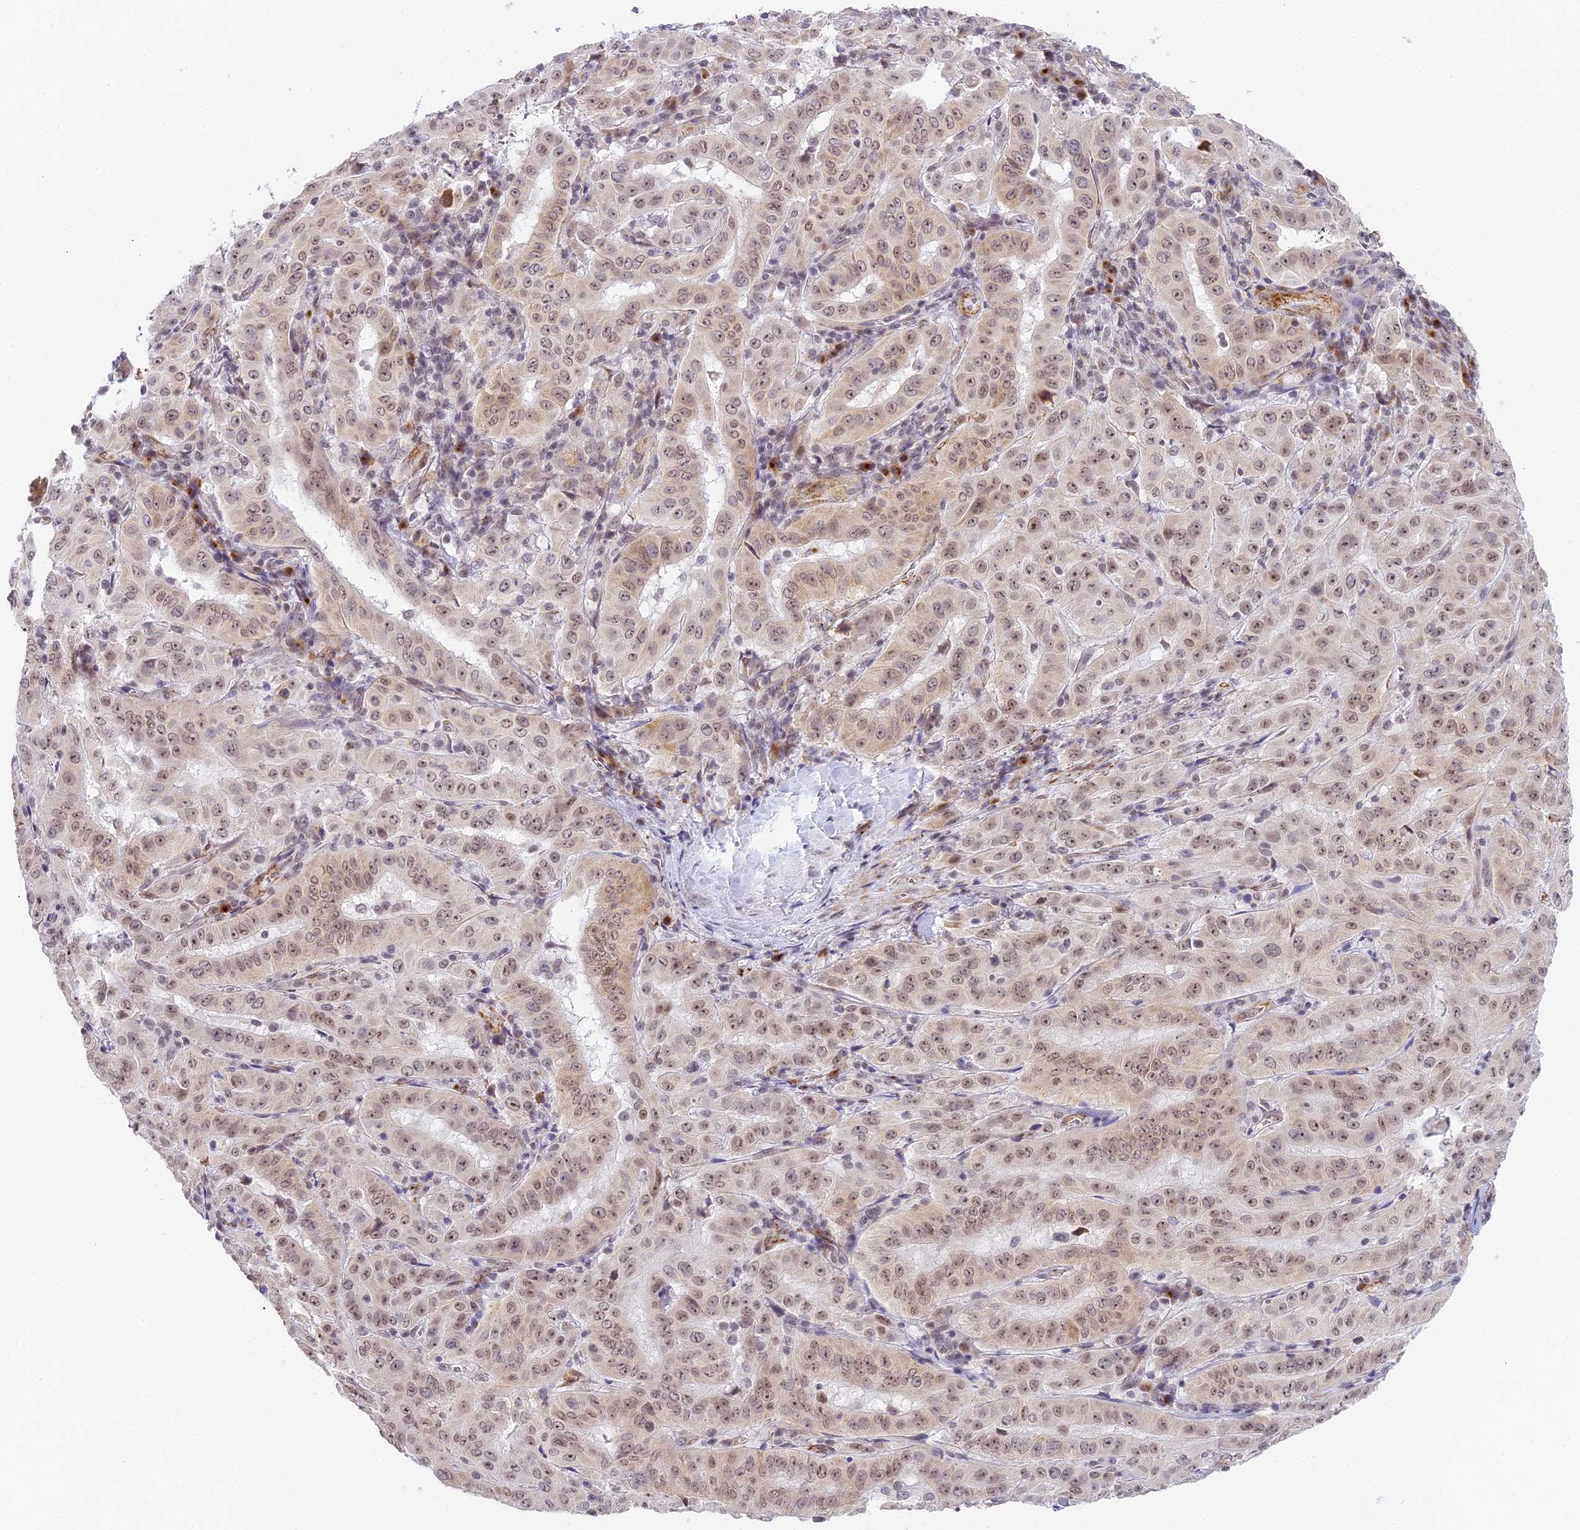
{"staining": {"intensity": "weak", "quantity": ">75%", "location": "nuclear"}, "tissue": "pancreatic cancer", "cell_type": "Tumor cells", "image_type": "cancer", "snomed": [{"axis": "morphology", "description": "Adenocarcinoma, NOS"}, {"axis": "topography", "description": "Pancreas"}], "caption": "Protein analysis of pancreatic cancer tissue demonstrates weak nuclear expression in about >75% of tumor cells. (DAB (3,3'-diaminobenzidine) IHC with brightfield microscopy, high magnification).", "gene": "HEATR5B", "patient": {"sex": "male", "age": 63}}